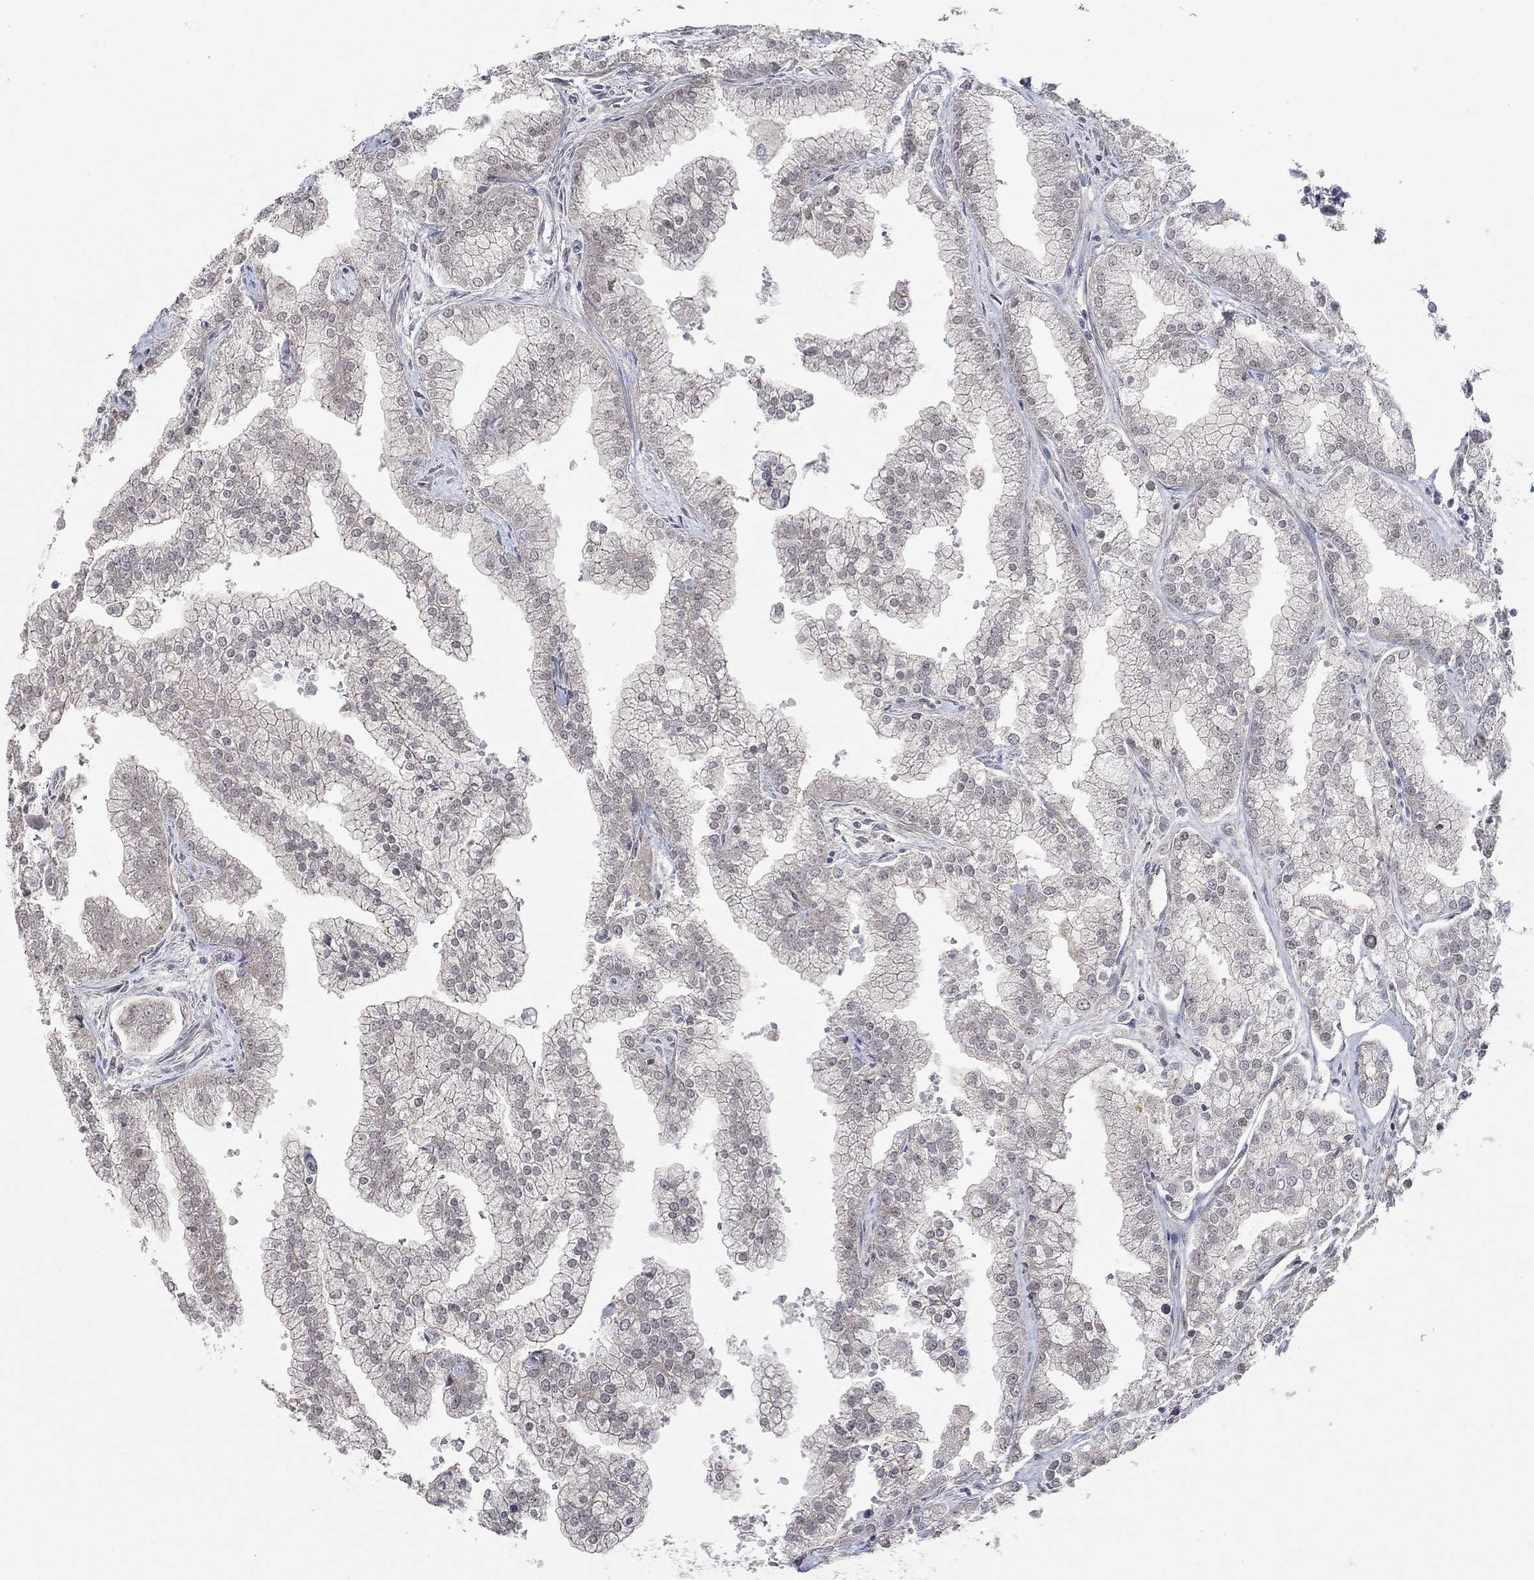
{"staining": {"intensity": "negative", "quantity": "none", "location": "none"}, "tissue": "prostate cancer", "cell_type": "Tumor cells", "image_type": "cancer", "snomed": [{"axis": "morphology", "description": "Adenocarcinoma, NOS"}, {"axis": "topography", "description": "Prostate"}], "caption": "Prostate cancer (adenocarcinoma) stained for a protein using immunohistochemistry (IHC) shows no positivity tumor cells.", "gene": "WASF3", "patient": {"sex": "male", "age": 70}}